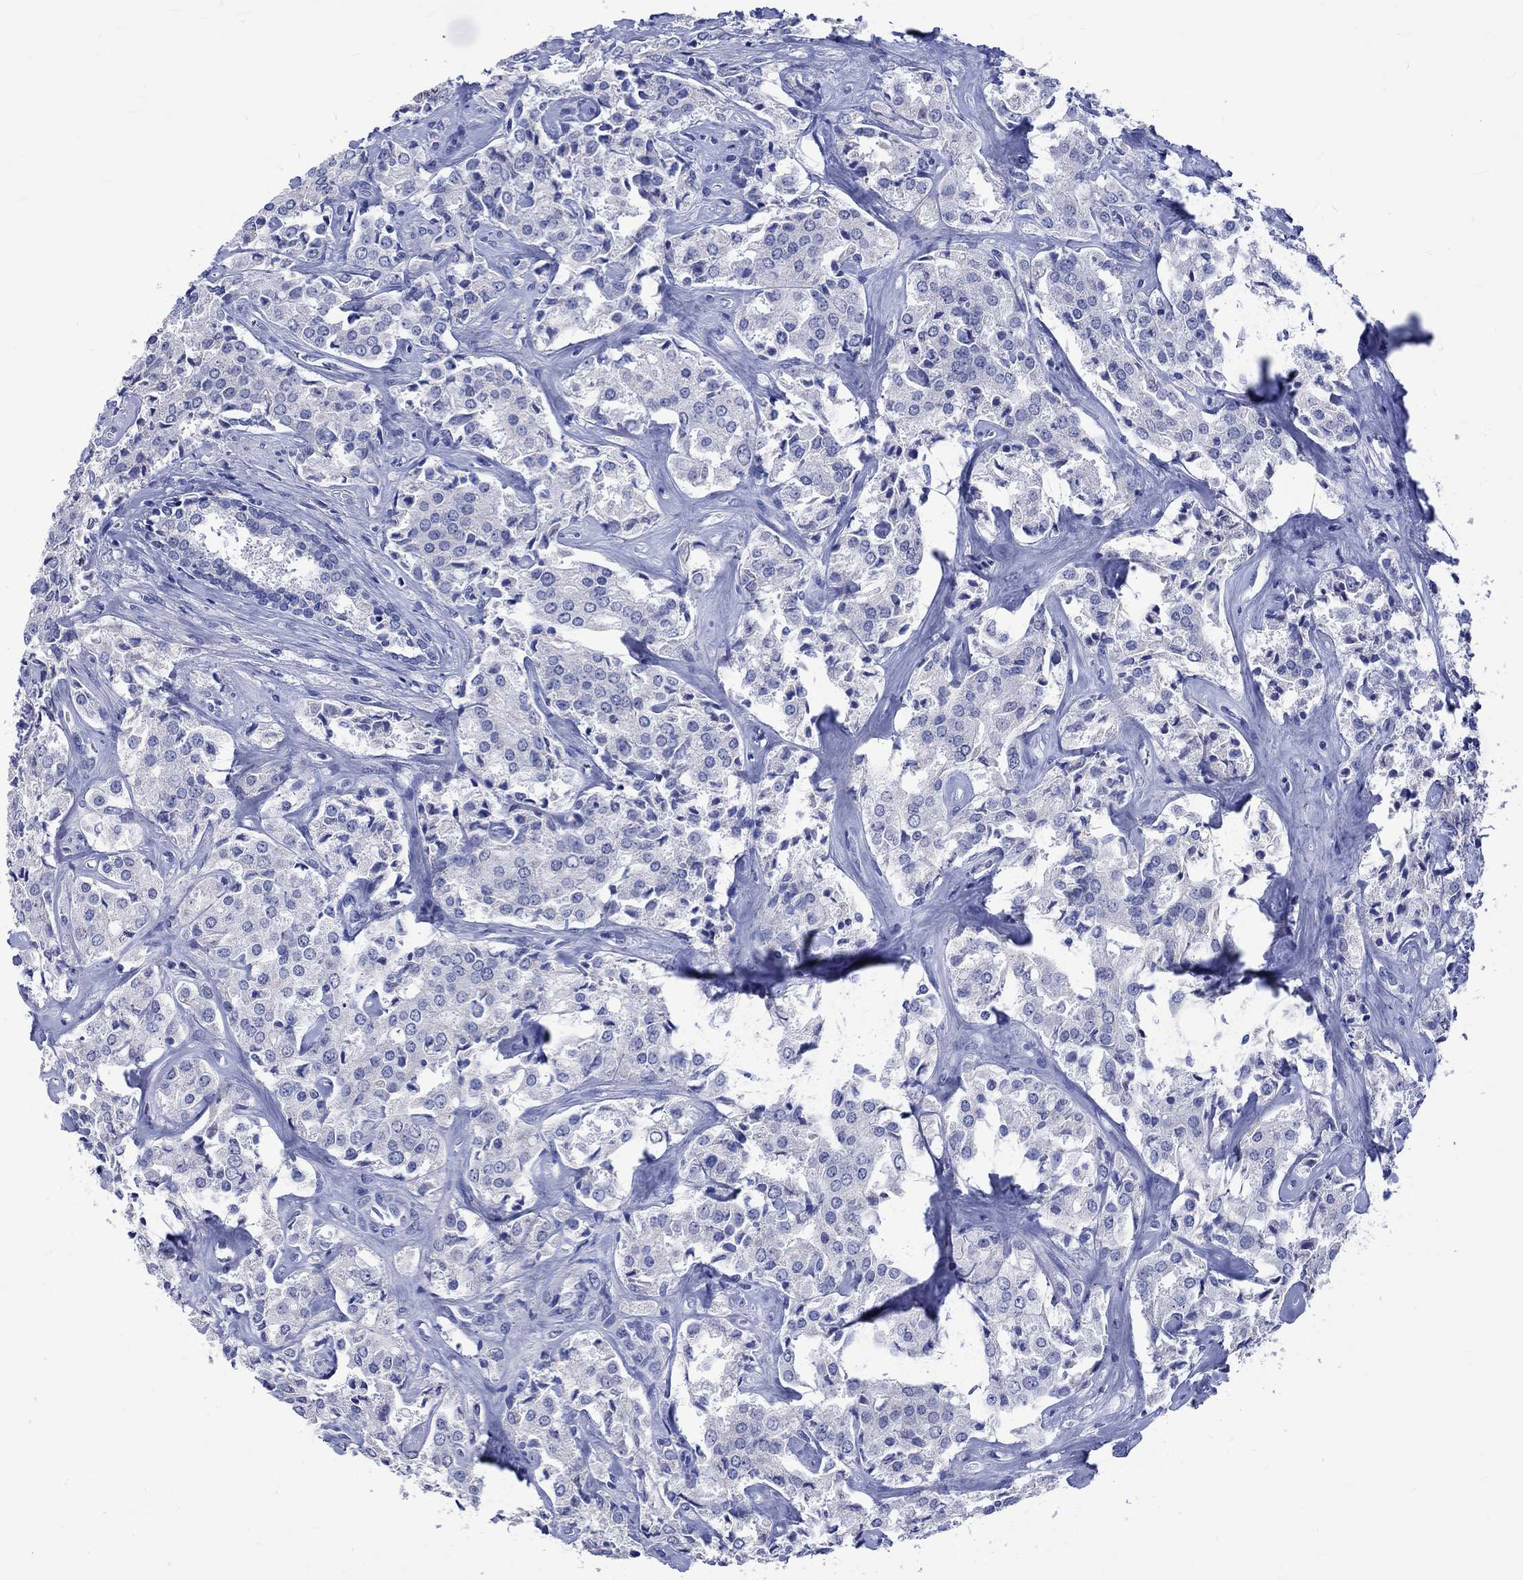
{"staining": {"intensity": "negative", "quantity": "none", "location": "none"}, "tissue": "prostate cancer", "cell_type": "Tumor cells", "image_type": "cancer", "snomed": [{"axis": "morphology", "description": "Adenocarcinoma, NOS"}, {"axis": "topography", "description": "Prostate"}], "caption": "DAB (3,3'-diaminobenzidine) immunohistochemical staining of human prostate cancer reveals no significant expression in tumor cells.", "gene": "KLHL33", "patient": {"sex": "male", "age": 66}}